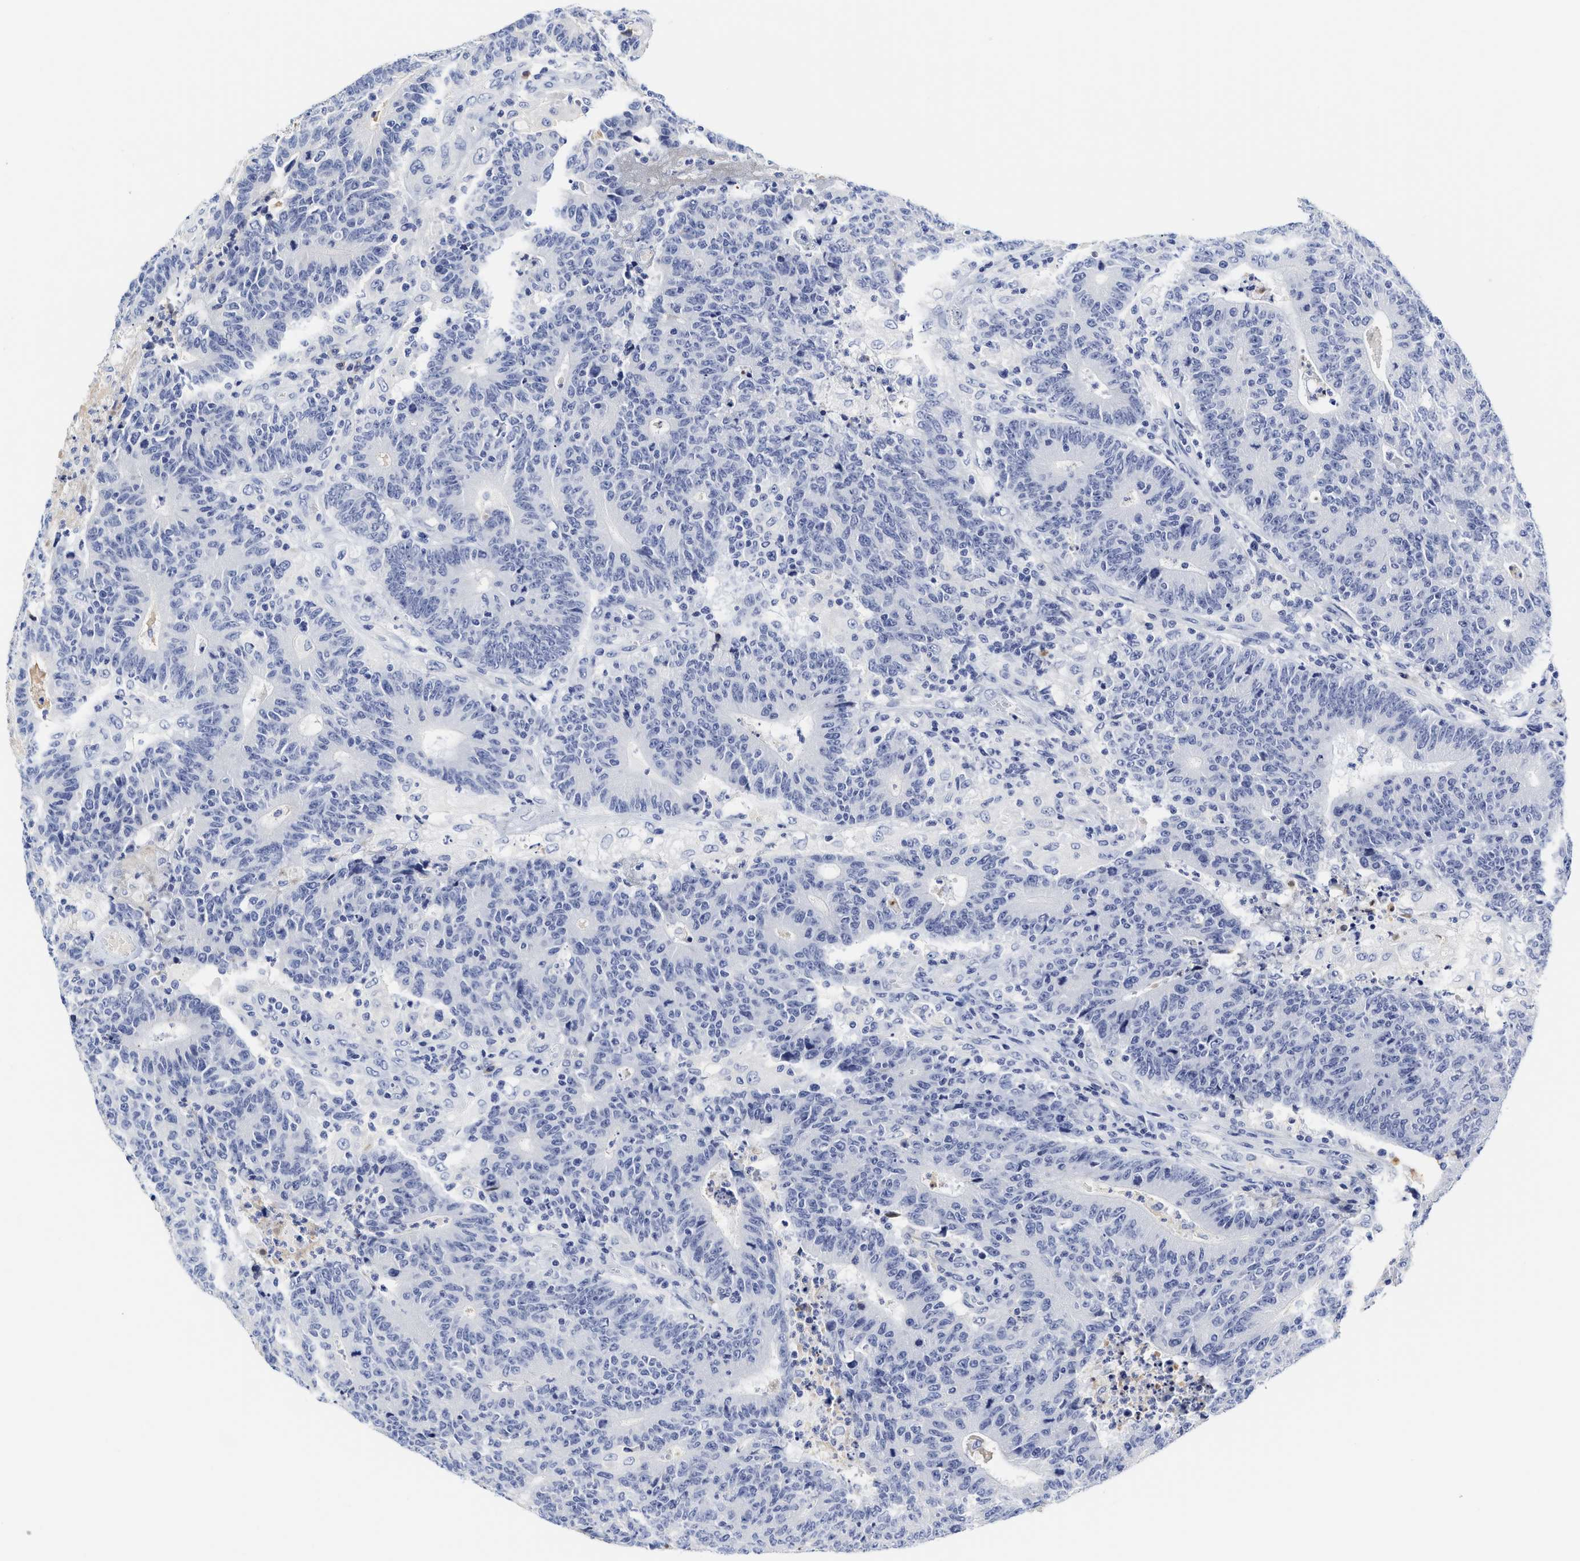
{"staining": {"intensity": "negative", "quantity": "none", "location": "none"}, "tissue": "colorectal cancer", "cell_type": "Tumor cells", "image_type": "cancer", "snomed": [{"axis": "morphology", "description": "Normal tissue, NOS"}, {"axis": "morphology", "description": "Adenocarcinoma, NOS"}, {"axis": "topography", "description": "Colon"}], "caption": "Protein analysis of colorectal cancer shows no significant positivity in tumor cells.", "gene": "C2", "patient": {"sex": "female", "age": 75}}